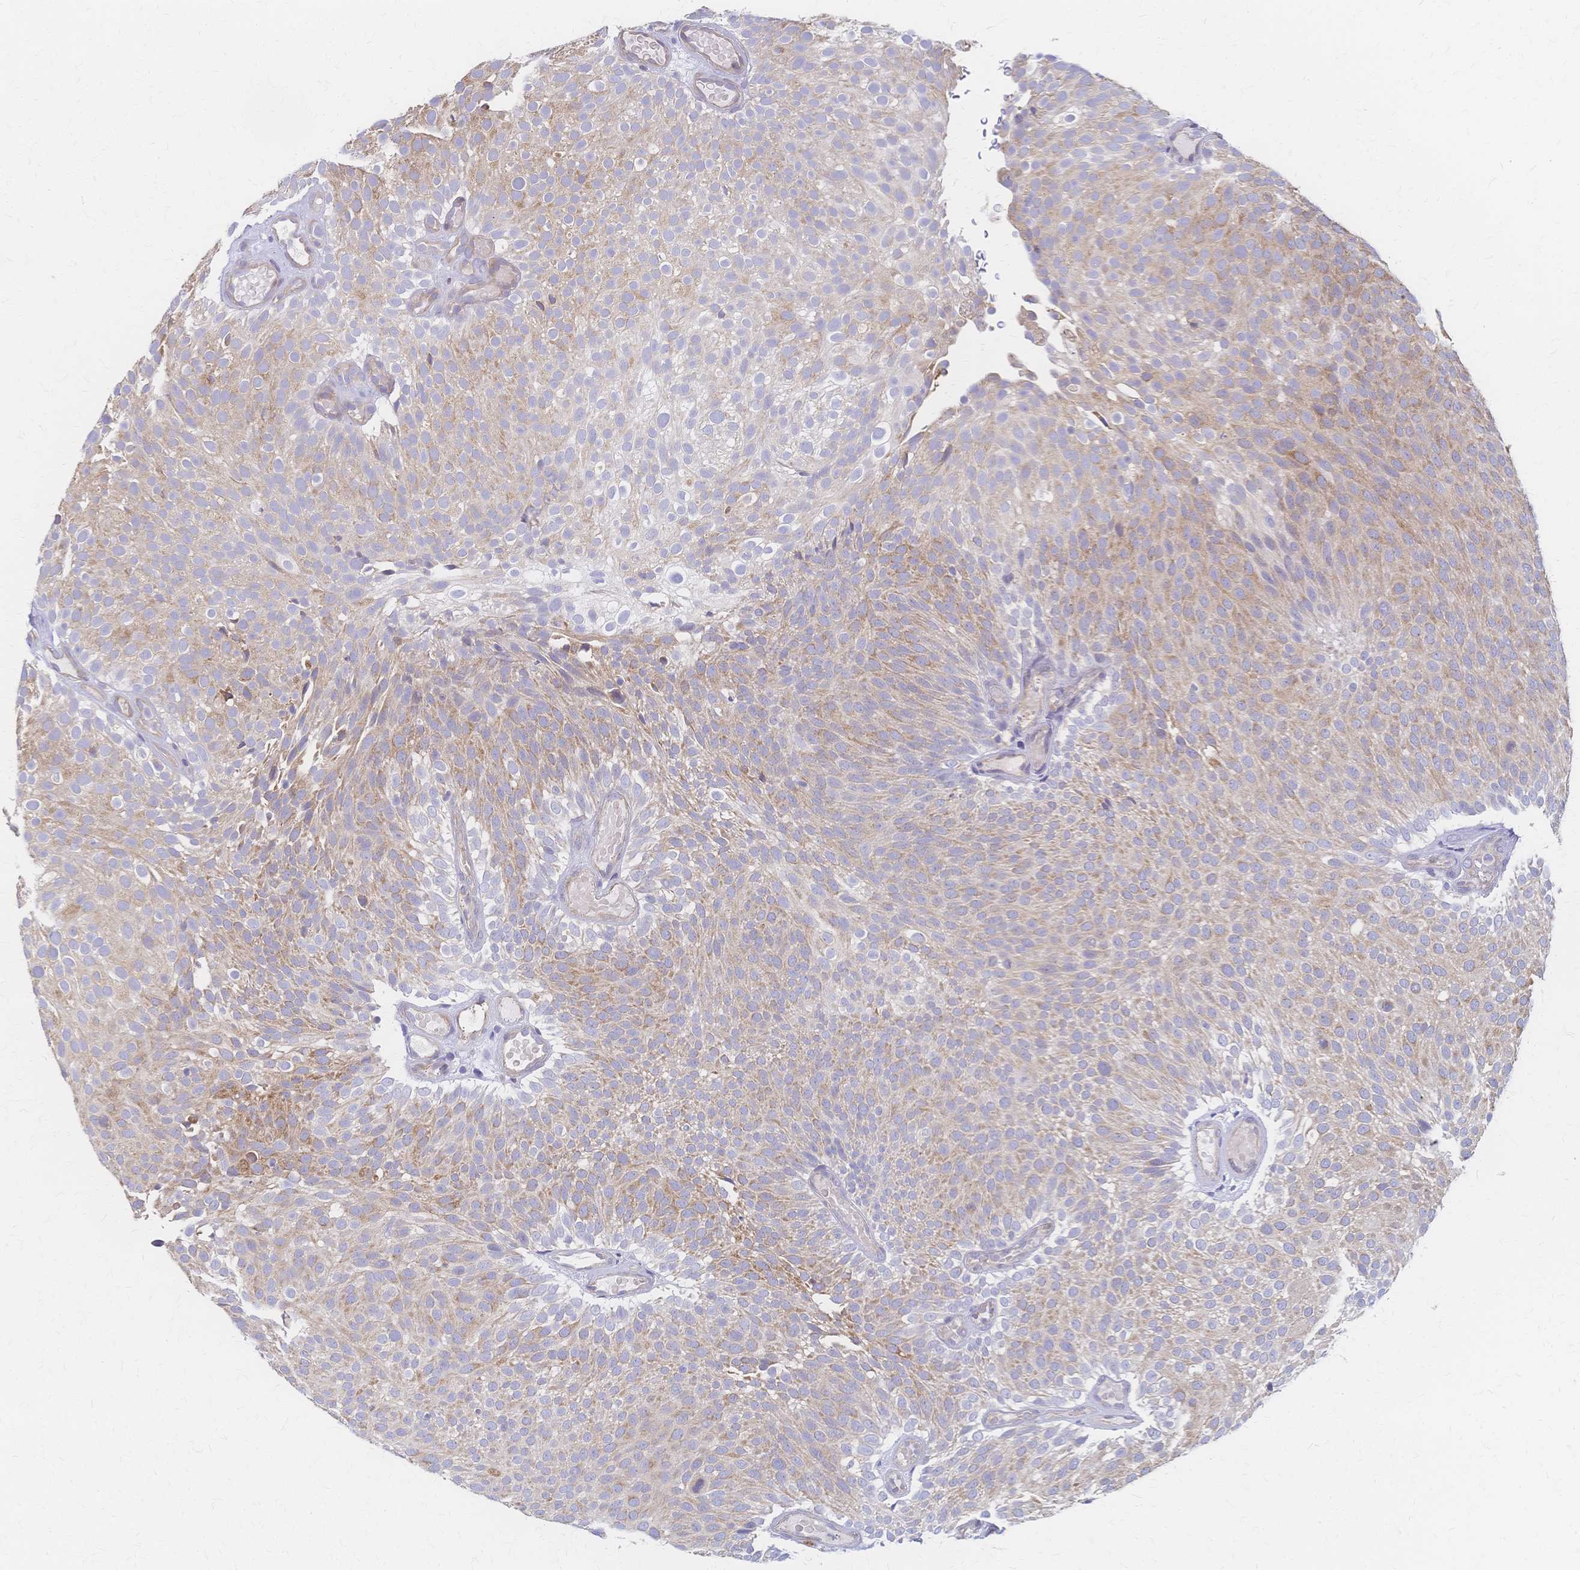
{"staining": {"intensity": "weak", "quantity": "25%-75%", "location": "cytoplasmic/membranous"}, "tissue": "urothelial cancer", "cell_type": "Tumor cells", "image_type": "cancer", "snomed": [{"axis": "morphology", "description": "Urothelial carcinoma, Low grade"}, {"axis": "topography", "description": "Urinary bladder"}], "caption": "Weak cytoplasmic/membranous expression is seen in about 25%-75% of tumor cells in urothelial carcinoma (low-grade).", "gene": "CYB5A", "patient": {"sex": "male", "age": 78}}